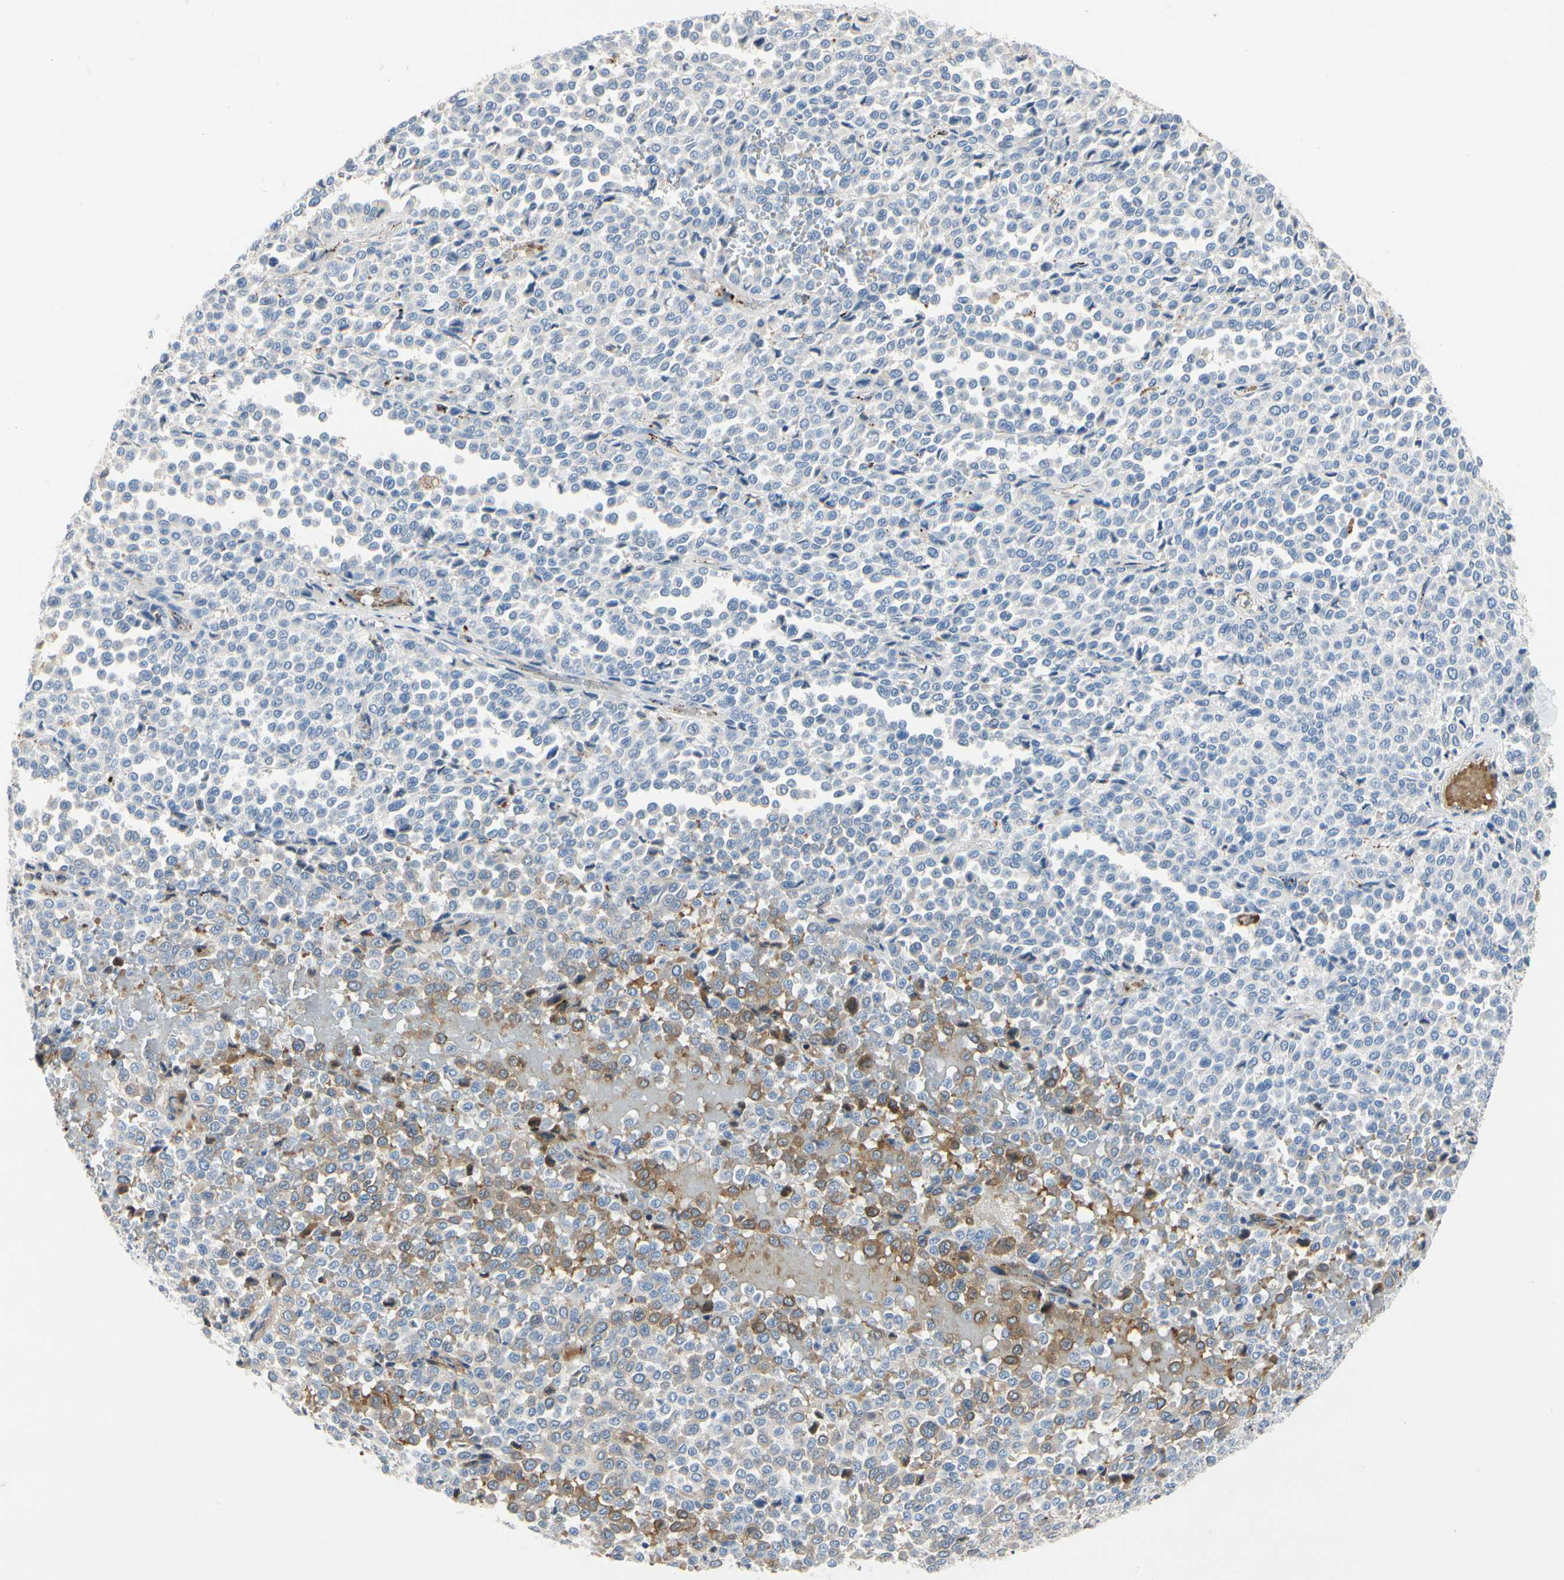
{"staining": {"intensity": "moderate", "quantity": "25%-75%", "location": "cytoplasmic/membranous"}, "tissue": "melanoma", "cell_type": "Tumor cells", "image_type": "cancer", "snomed": [{"axis": "morphology", "description": "Malignant melanoma, Metastatic site"}, {"axis": "topography", "description": "Pancreas"}], "caption": "Immunohistochemical staining of human melanoma displays medium levels of moderate cytoplasmic/membranous expression in approximately 25%-75% of tumor cells.", "gene": "RETSAT", "patient": {"sex": "female", "age": 30}}